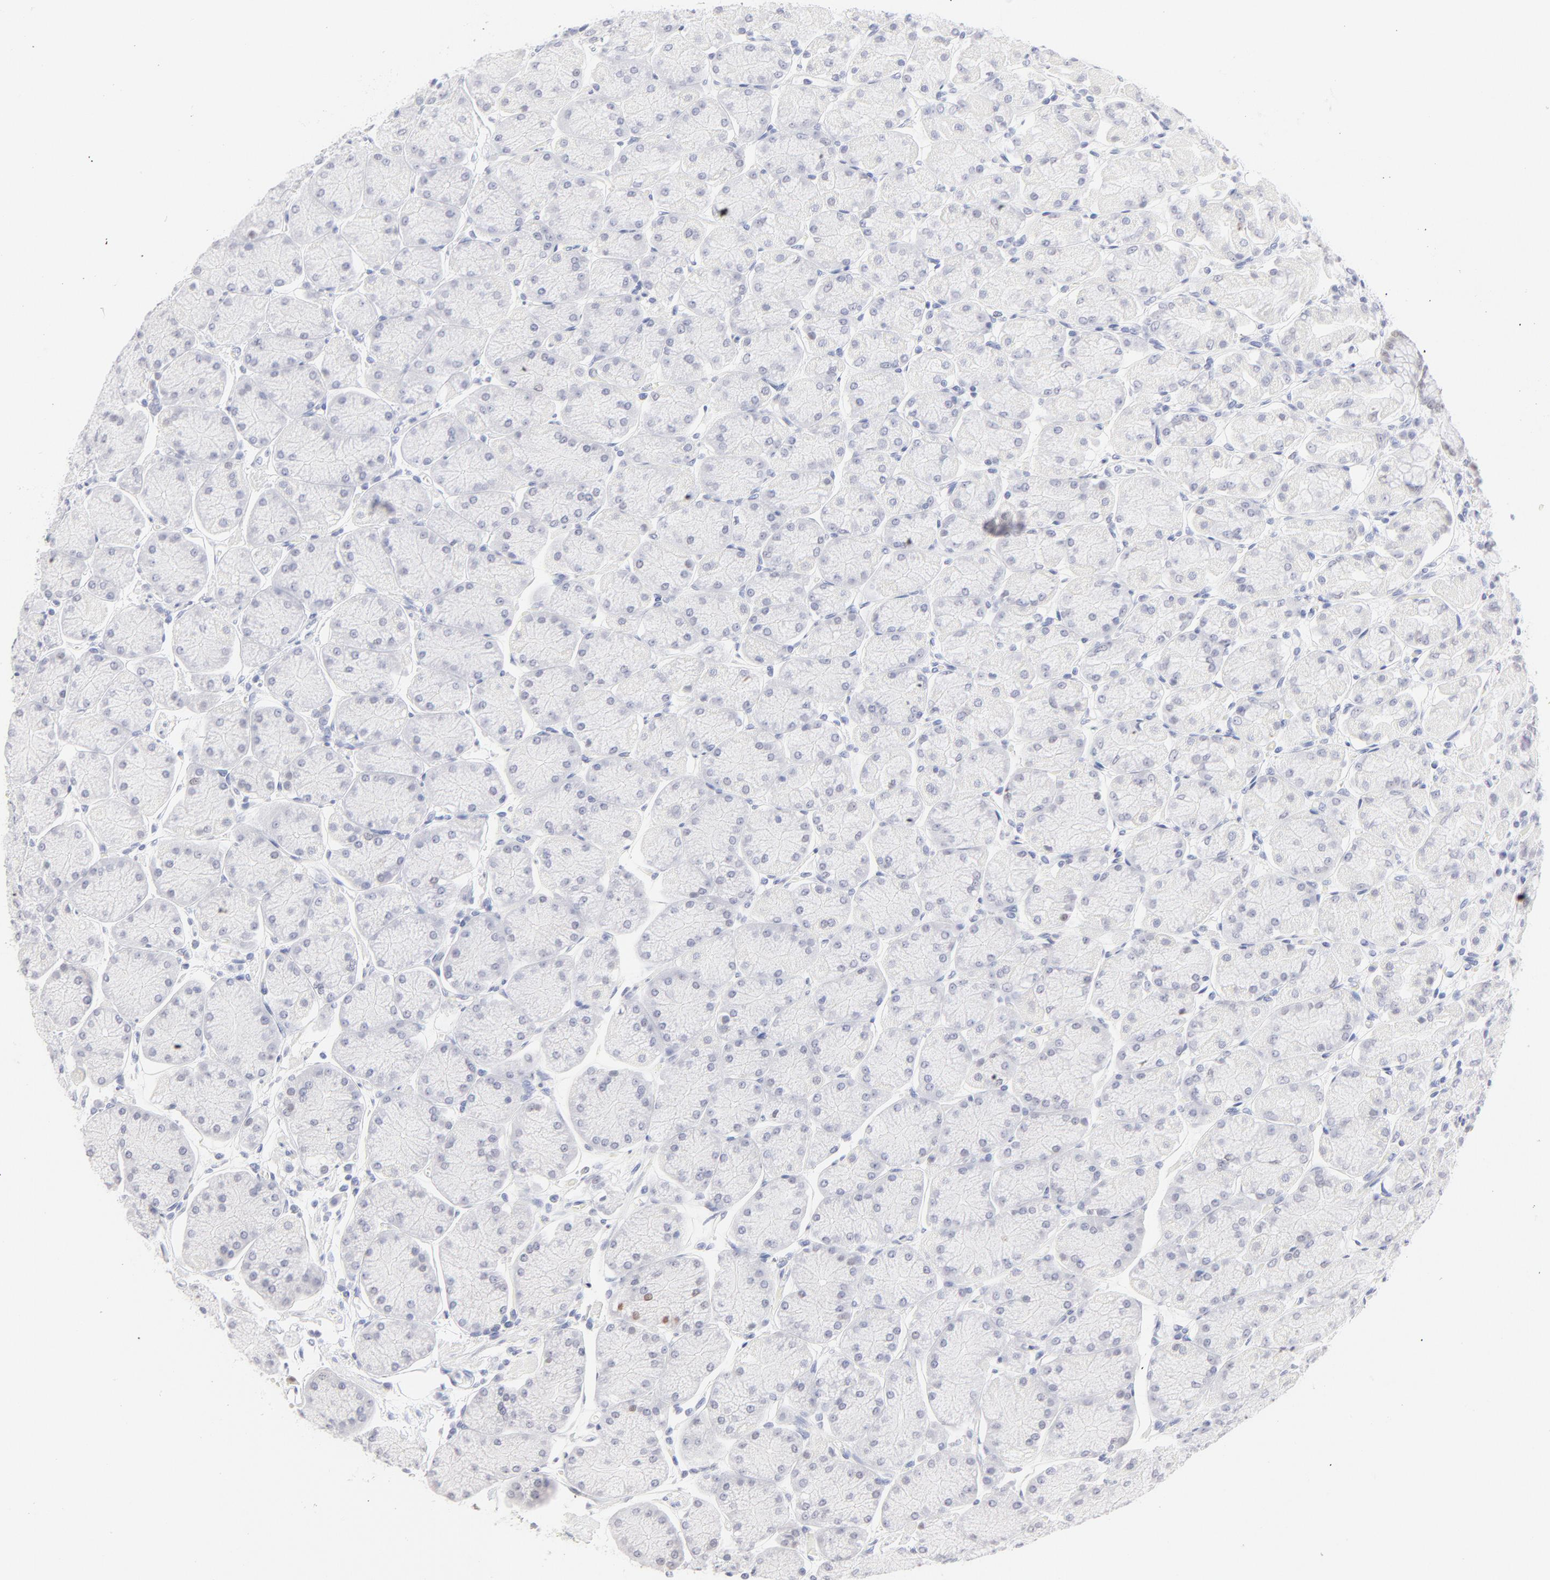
{"staining": {"intensity": "moderate", "quantity": "<25%", "location": "nuclear"}, "tissue": "stomach", "cell_type": "Glandular cells", "image_type": "normal", "snomed": [{"axis": "morphology", "description": "Normal tissue, NOS"}, {"axis": "topography", "description": "Stomach, upper"}, {"axis": "topography", "description": "Stomach"}], "caption": "Immunohistochemical staining of unremarkable stomach exhibits moderate nuclear protein expression in about <25% of glandular cells. (Stains: DAB in brown, nuclei in blue, Microscopy: brightfield microscopy at high magnification).", "gene": "ELF3", "patient": {"sex": "male", "age": 76}}